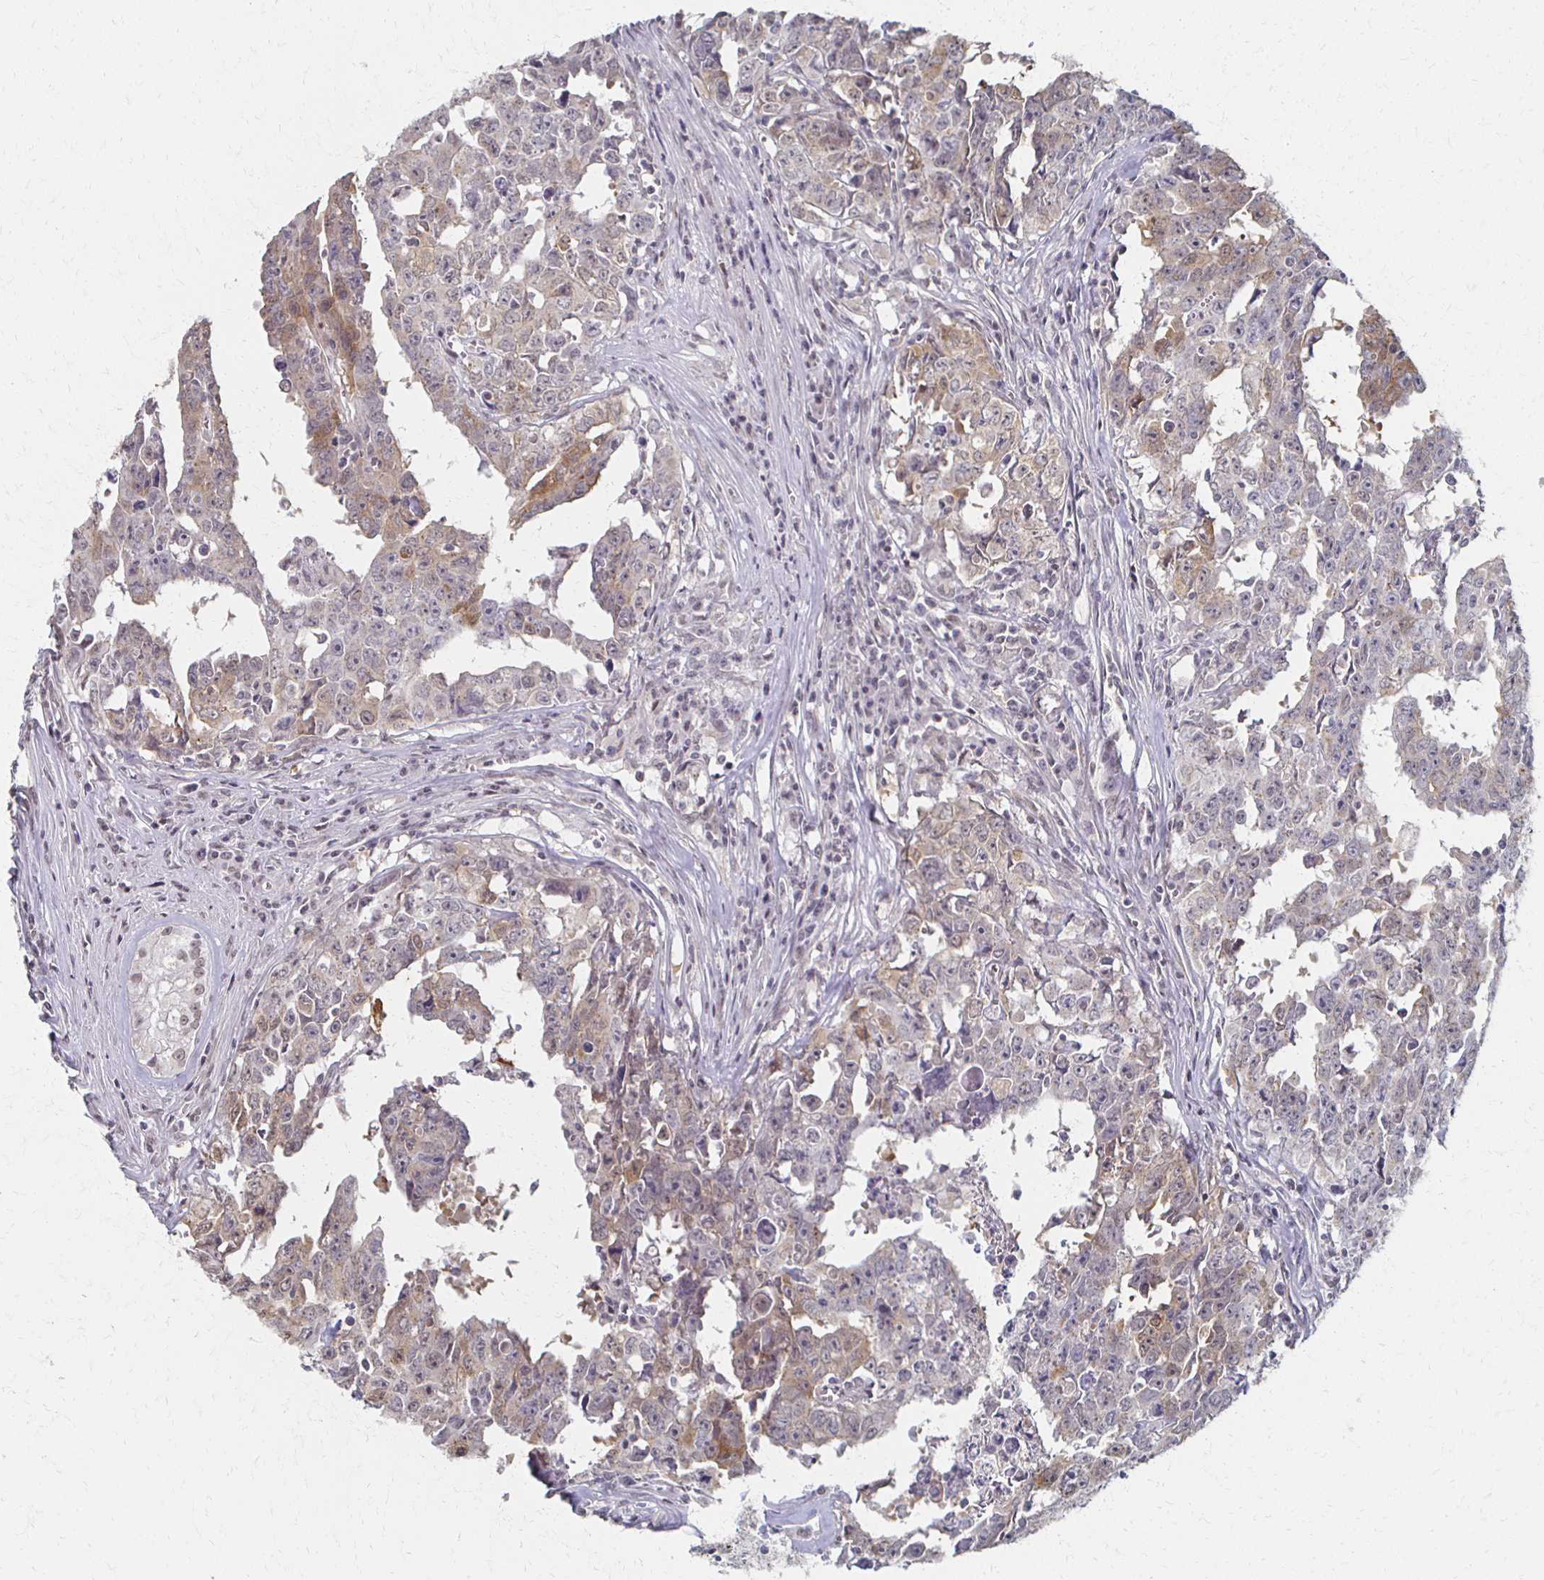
{"staining": {"intensity": "weak", "quantity": "25%-75%", "location": "cytoplasmic/membranous"}, "tissue": "testis cancer", "cell_type": "Tumor cells", "image_type": "cancer", "snomed": [{"axis": "morphology", "description": "Carcinoma, Embryonal, NOS"}, {"axis": "topography", "description": "Testis"}], "caption": "Testis cancer (embryonal carcinoma) stained with a brown dye exhibits weak cytoplasmic/membranous positive positivity in about 25%-75% of tumor cells.", "gene": "DAB1", "patient": {"sex": "male", "age": 22}}